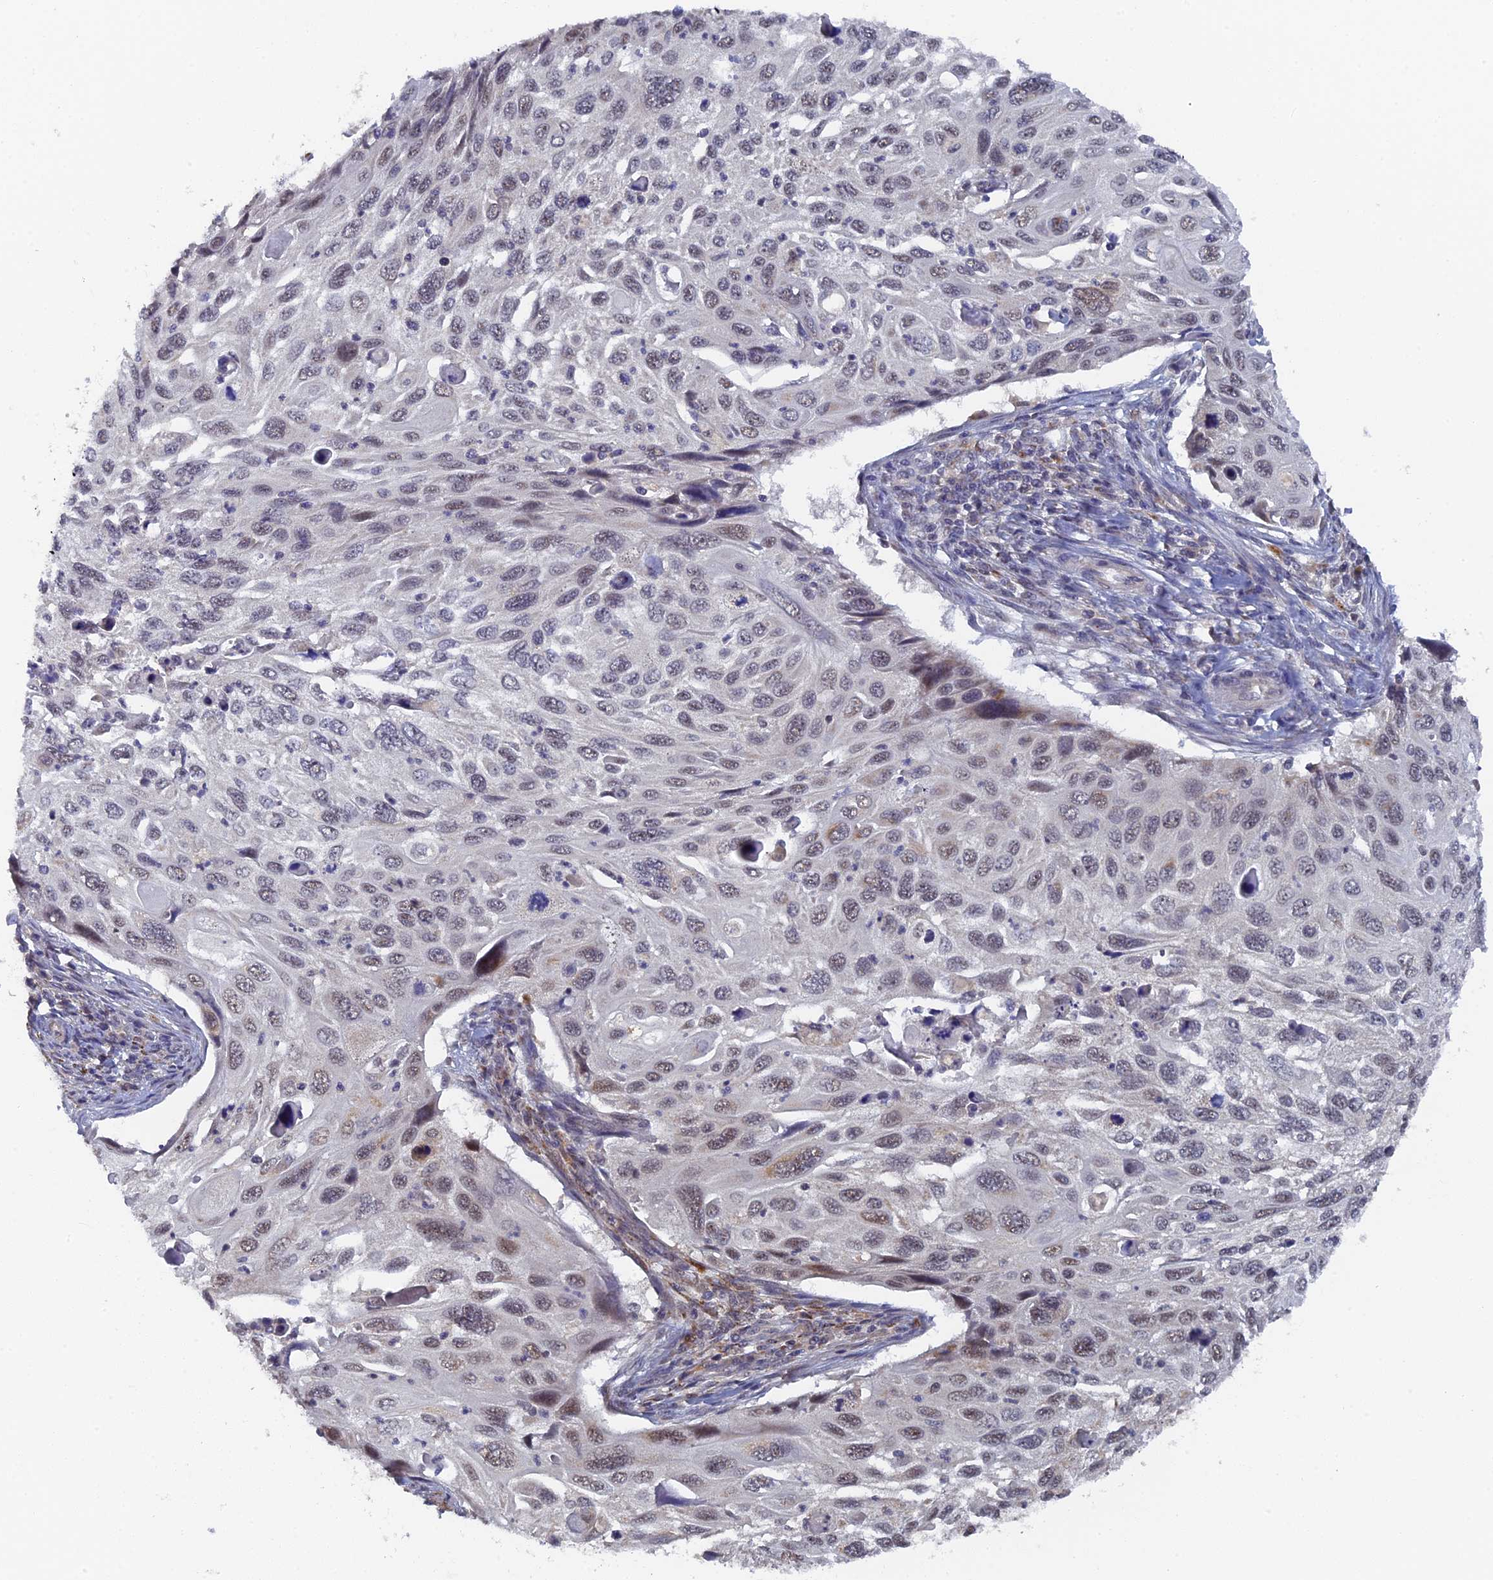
{"staining": {"intensity": "weak", "quantity": "25%-75%", "location": "nuclear"}, "tissue": "cervical cancer", "cell_type": "Tumor cells", "image_type": "cancer", "snomed": [{"axis": "morphology", "description": "Squamous cell carcinoma, NOS"}, {"axis": "topography", "description": "Cervix"}], "caption": "Brown immunohistochemical staining in human squamous cell carcinoma (cervical) exhibits weak nuclear staining in about 25%-75% of tumor cells.", "gene": "MIGA2", "patient": {"sex": "female", "age": 70}}